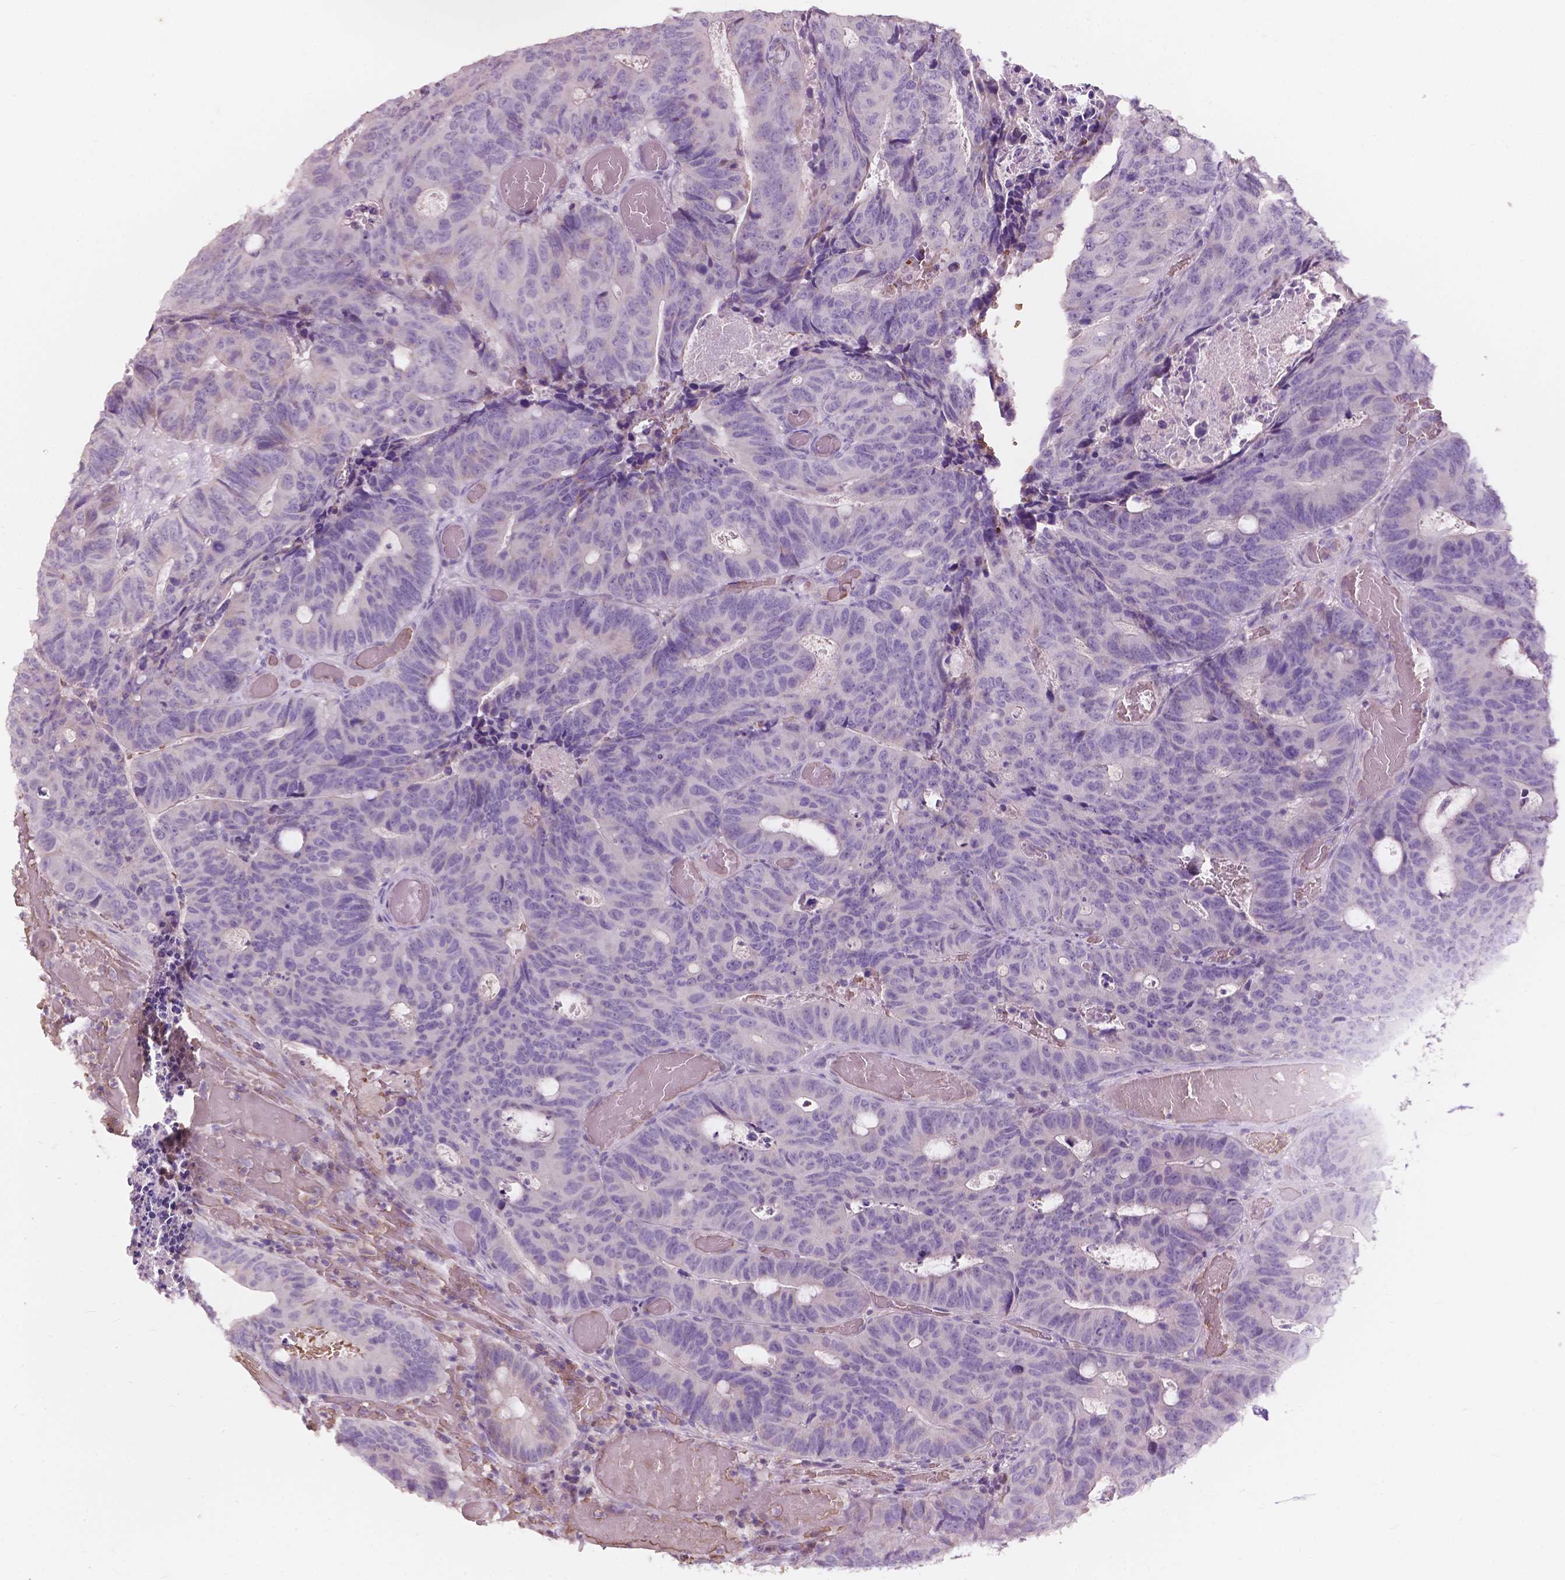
{"staining": {"intensity": "negative", "quantity": "none", "location": "none"}, "tissue": "colorectal cancer", "cell_type": "Tumor cells", "image_type": "cancer", "snomed": [{"axis": "morphology", "description": "Adenocarcinoma, NOS"}, {"axis": "topography", "description": "Colon"}], "caption": "The micrograph demonstrates no staining of tumor cells in adenocarcinoma (colorectal).", "gene": "NDUFS1", "patient": {"sex": "male", "age": 87}}